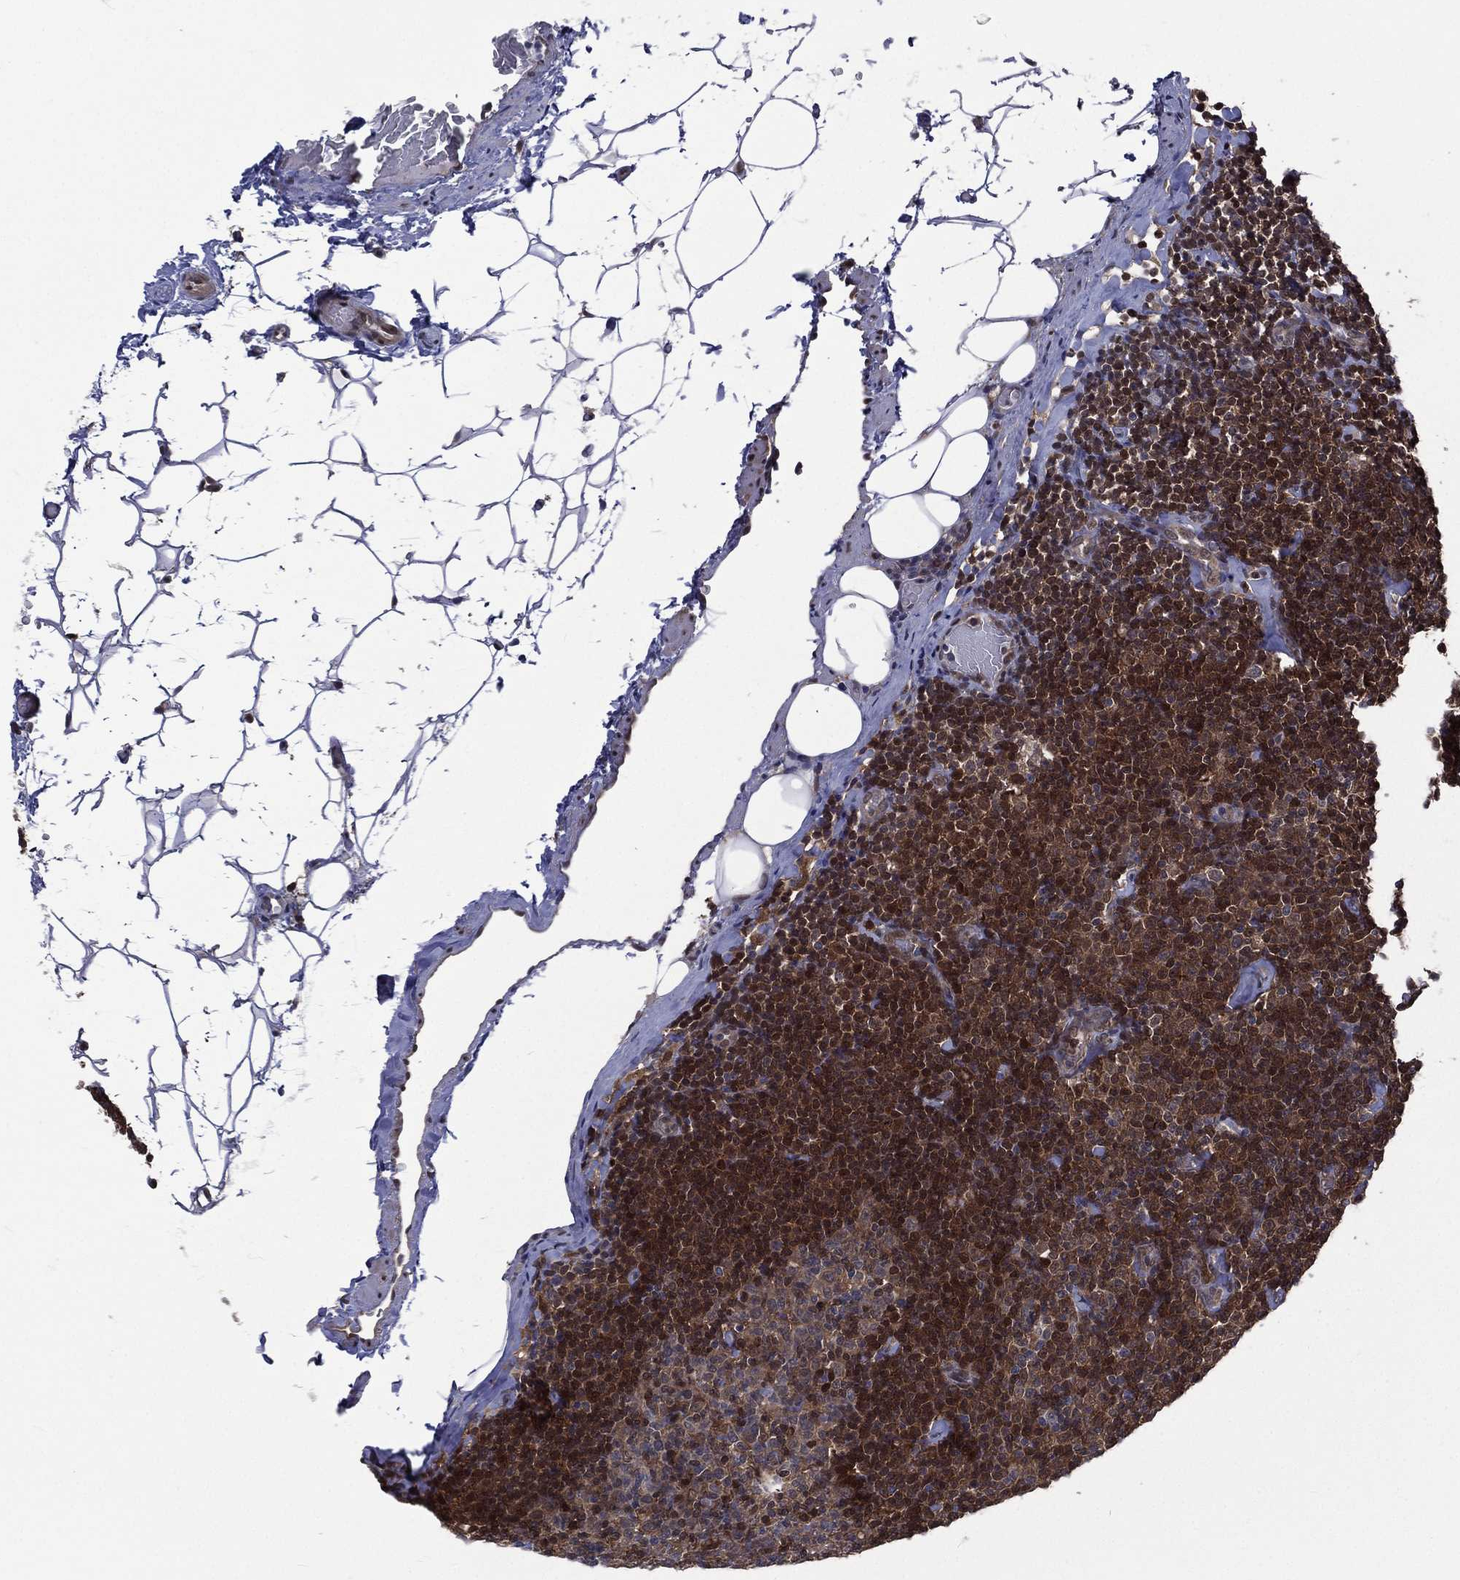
{"staining": {"intensity": "strong", "quantity": ">75%", "location": "cytoplasmic/membranous,nuclear"}, "tissue": "lymphoma", "cell_type": "Tumor cells", "image_type": "cancer", "snomed": [{"axis": "morphology", "description": "Malignant lymphoma, non-Hodgkin's type, Low grade"}, {"axis": "topography", "description": "Lymph node"}], "caption": "An image of lymphoma stained for a protein reveals strong cytoplasmic/membranous and nuclear brown staining in tumor cells.", "gene": "MTAP", "patient": {"sex": "male", "age": 81}}